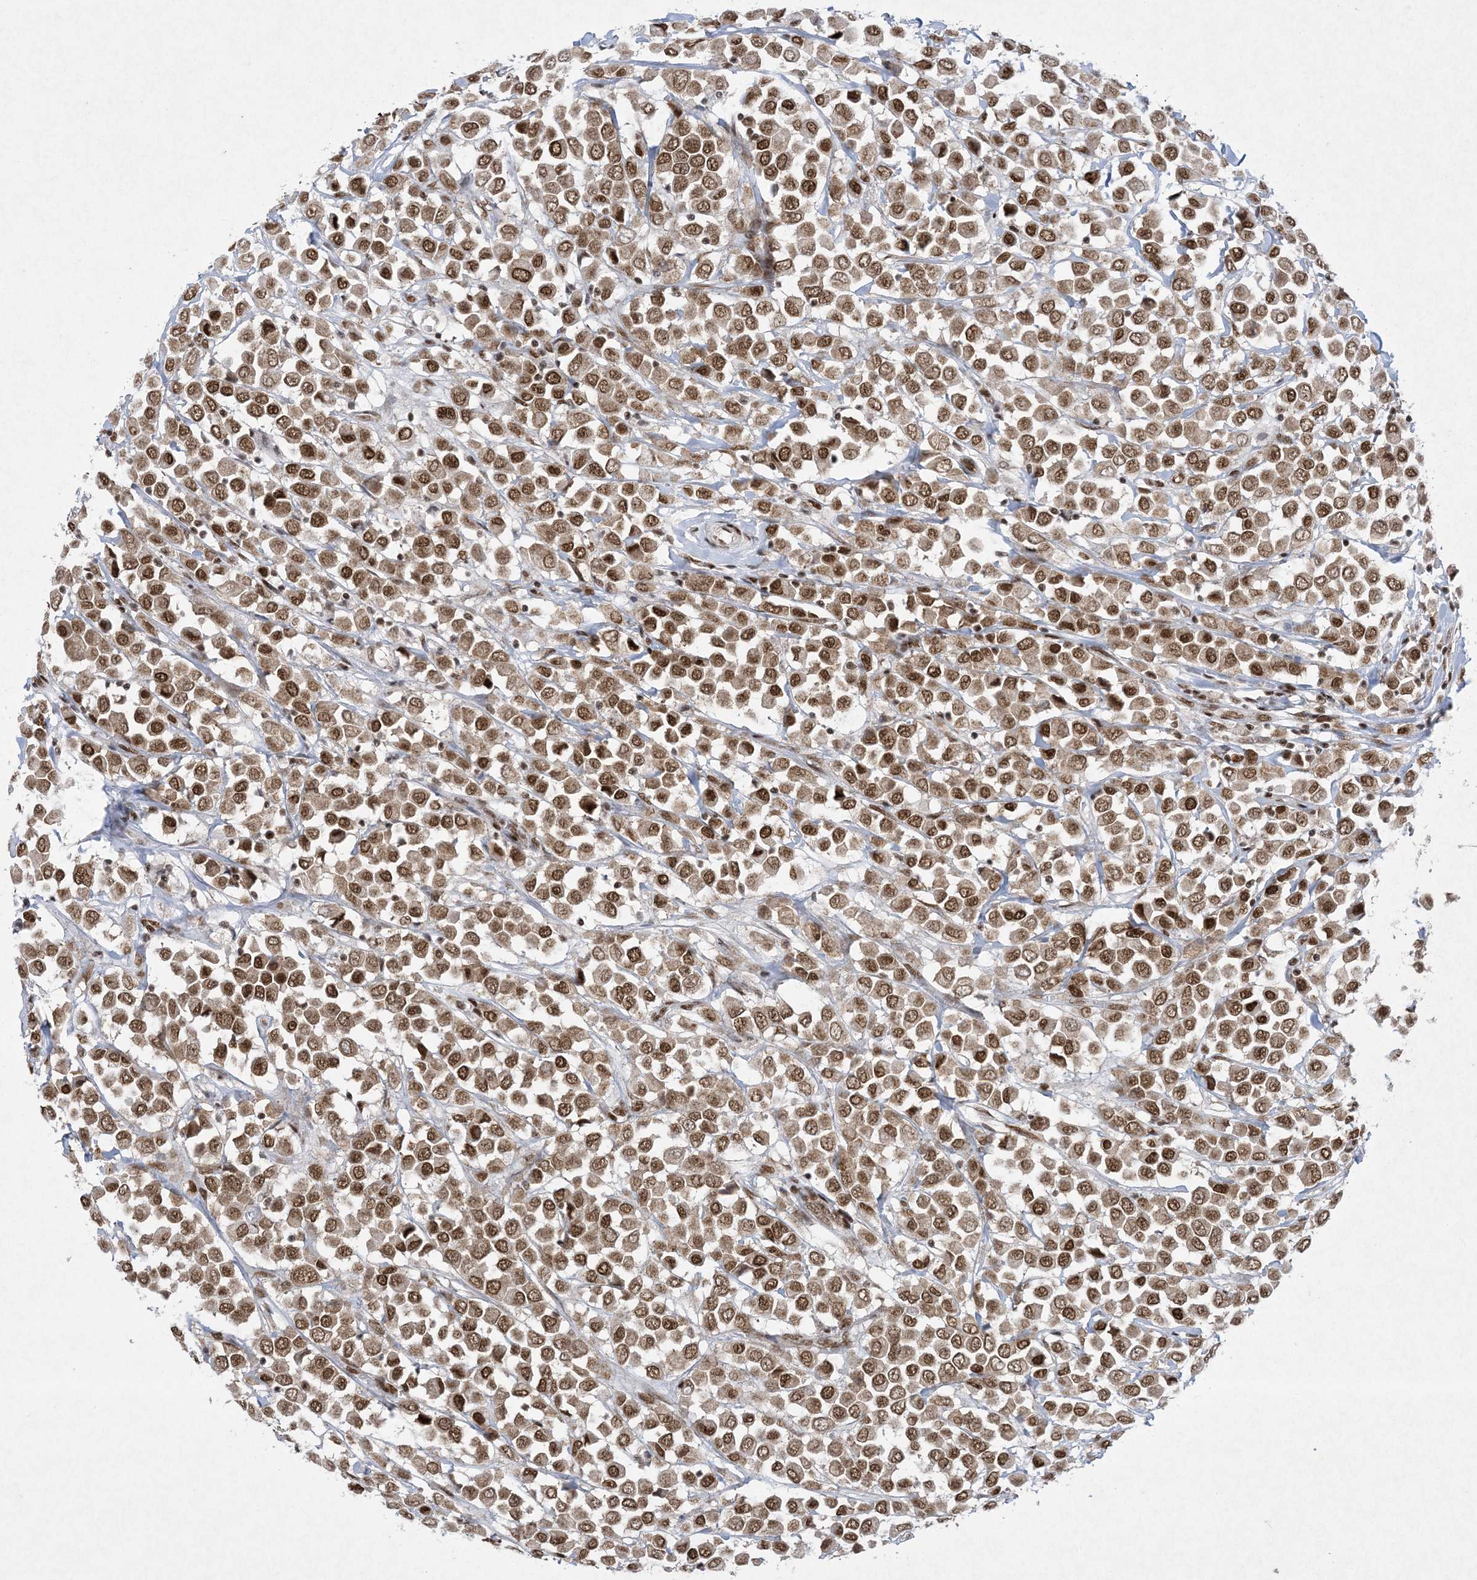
{"staining": {"intensity": "moderate", "quantity": ">75%", "location": "cytoplasmic/membranous,nuclear"}, "tissue": "breast cancer", "cell_type": "Tumor cells", "image_type": "cancer", "snomed": [{"axis": "morphology", "description": "Duct carcinoma"}, {"axis": "topography", "description": "Breast"}], "caption": "Breast cancer was stained to show a protein in brown. There is medium levels of moderate cytoplasmic/membranous and nuclear staining in about >75% of tumor cells.", "gene": "PKNOX2", "patient": {"sex": "female", "age": 61}}